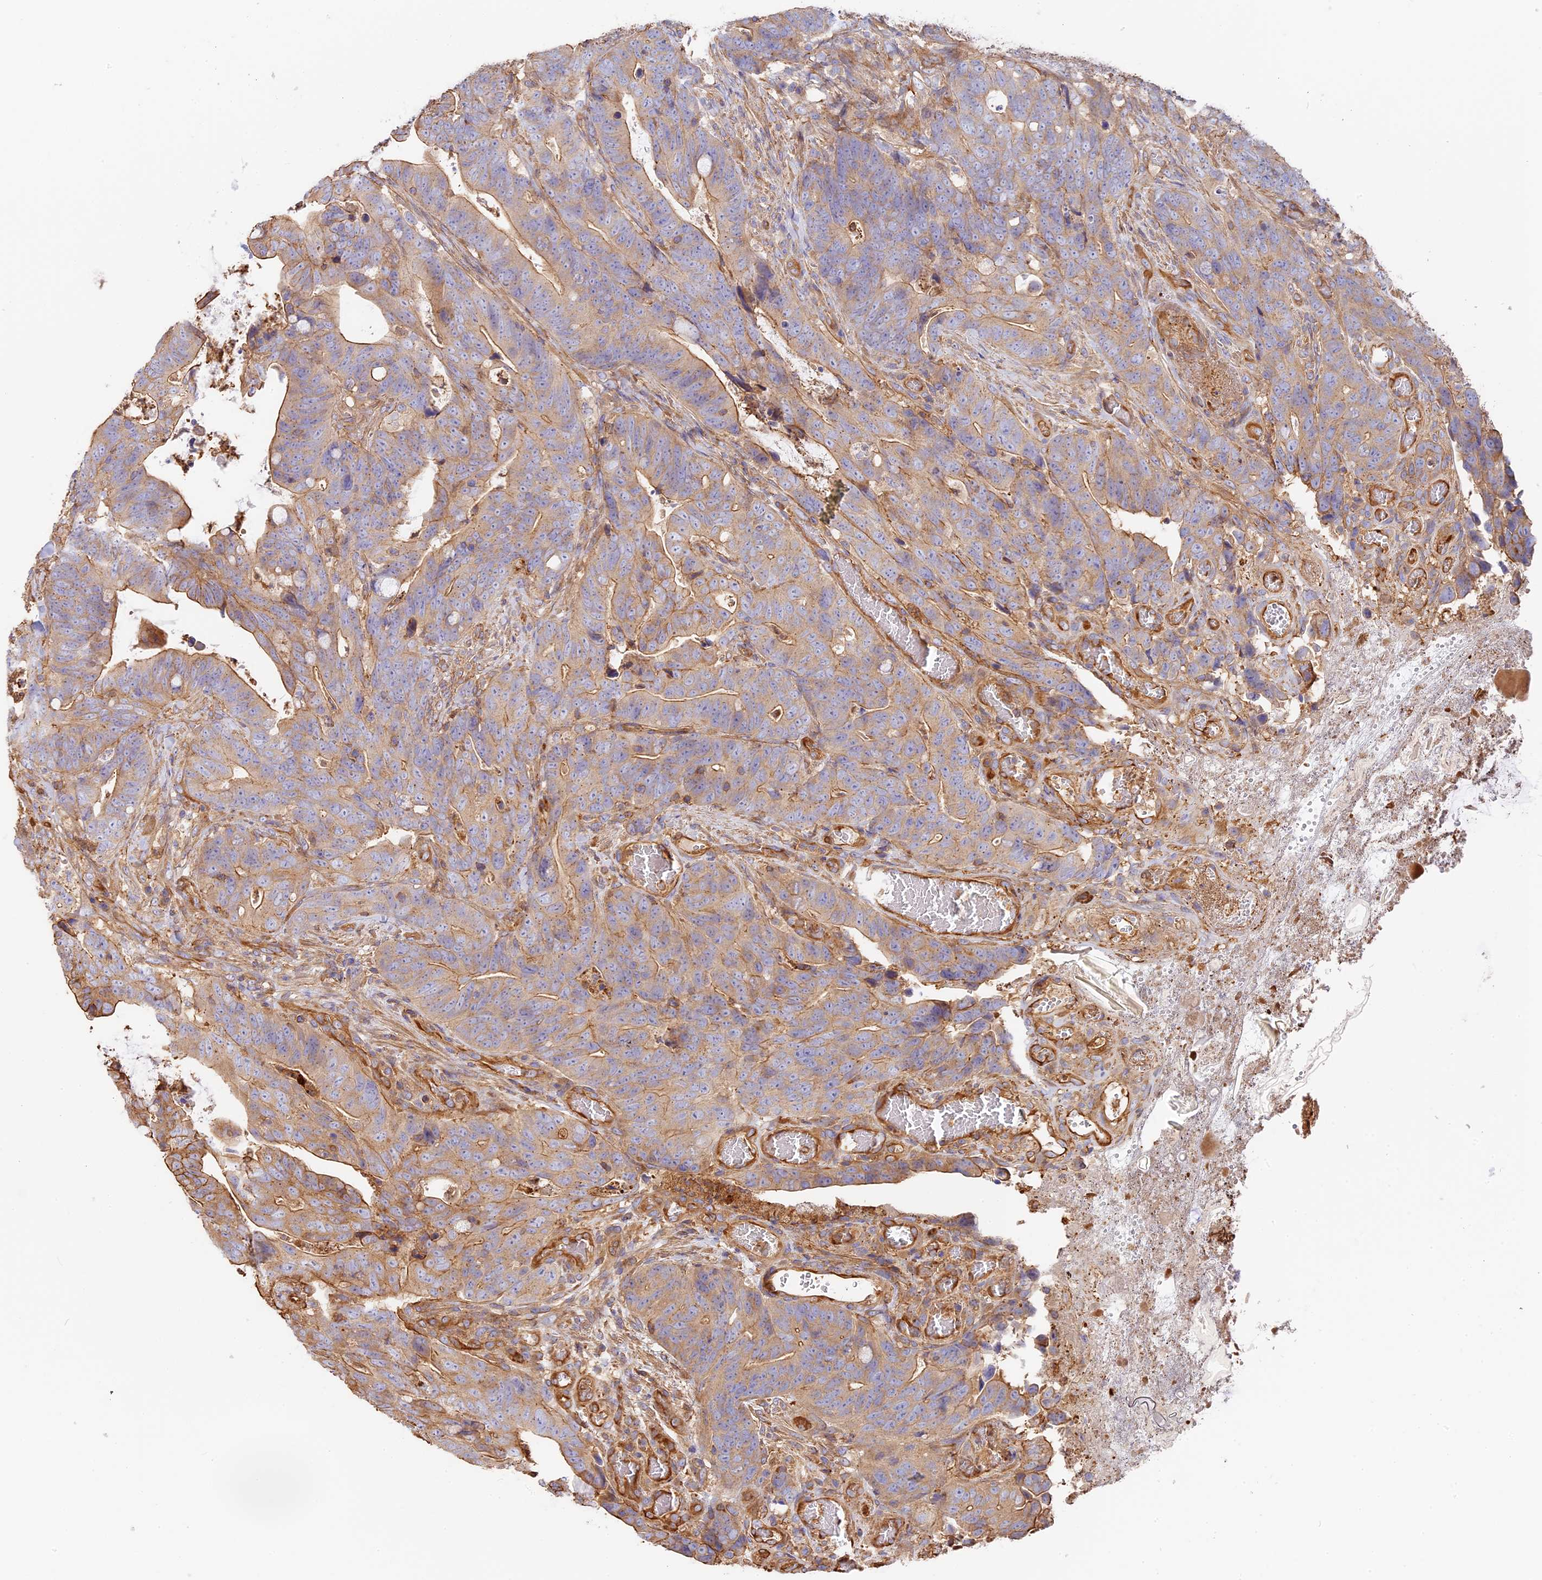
{"staining": {"intensity": "weak", "quantity": ">75%", "location": "cytoplasmic/membranous"}, "tissue": "colorectal cancer", "cell_type": "Tumor cells", "image_type": "cancer", "snomed": [{"axis": "morphology", "description": "Adenocarcinoma, NOS"}, {"axis": "topography", "description": "Colon"}], "caption": "Human colorectal cancer (adenocarcinoma) stained for a protein (brown) reveals weak cytoplasmic/membranous positive expression in approximately >75% of tumor cells.", "gene": "VPS18", "patient": {"sex": "female", "age": 82}}